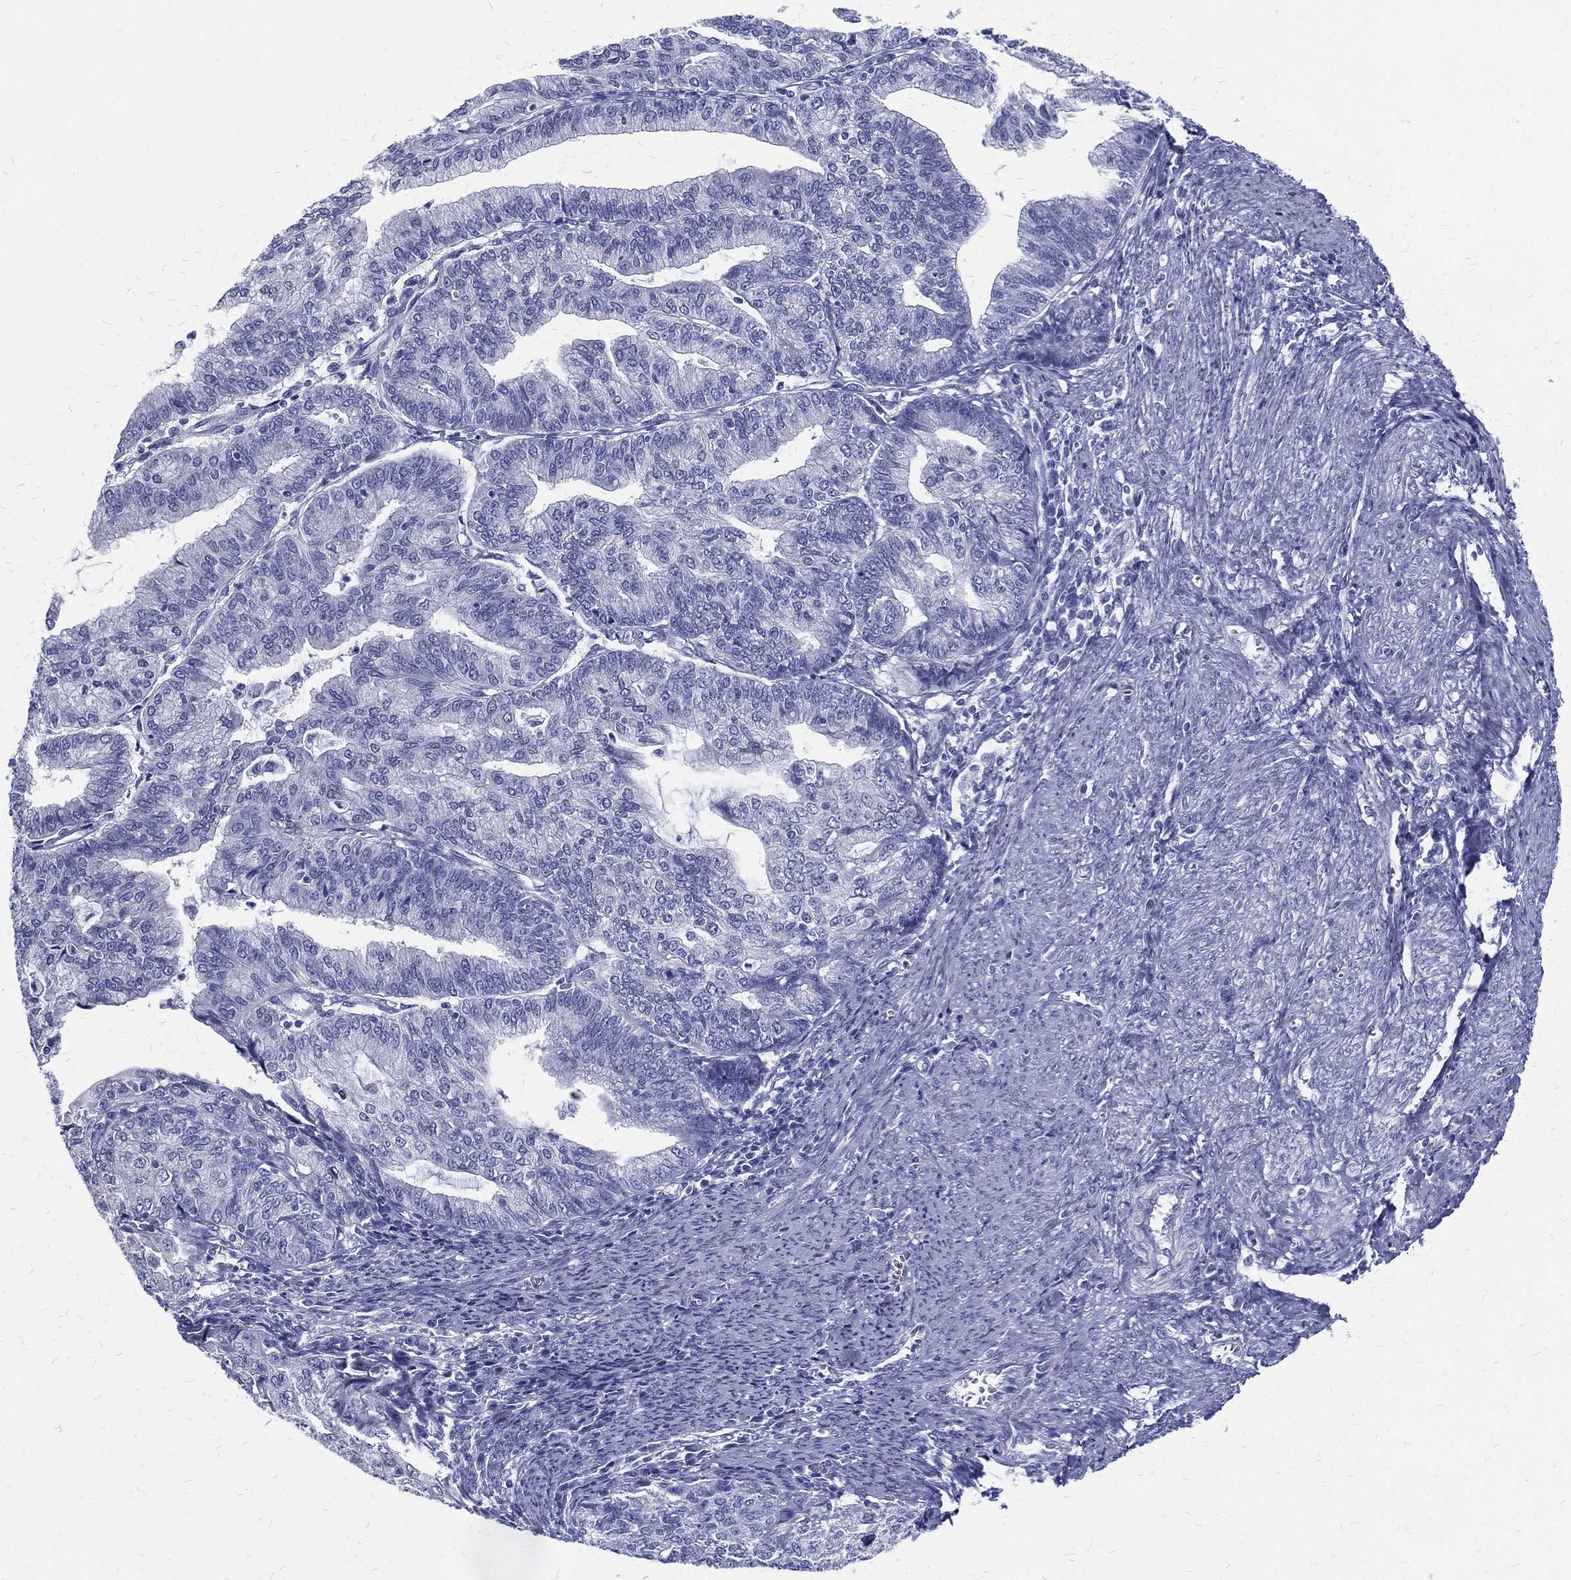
{"staining": {"intensity": "negative", "quantity": "none", "location": "none"}, "tissue": "endometrial cancer", "cell_type": "Tumor cells", "image_type": "cancer", "snomed": [{"axis": "morphology", "description": "Adenocarcinoma, NOS"}, {"axis": "topography", "description": "Endometrium"}], "caption": "The image displays no staining of tumor cells in endometrial adenocarcinoma.", "gene": "RSPH4A", "patient": {"sex": "female", "age": 82}}